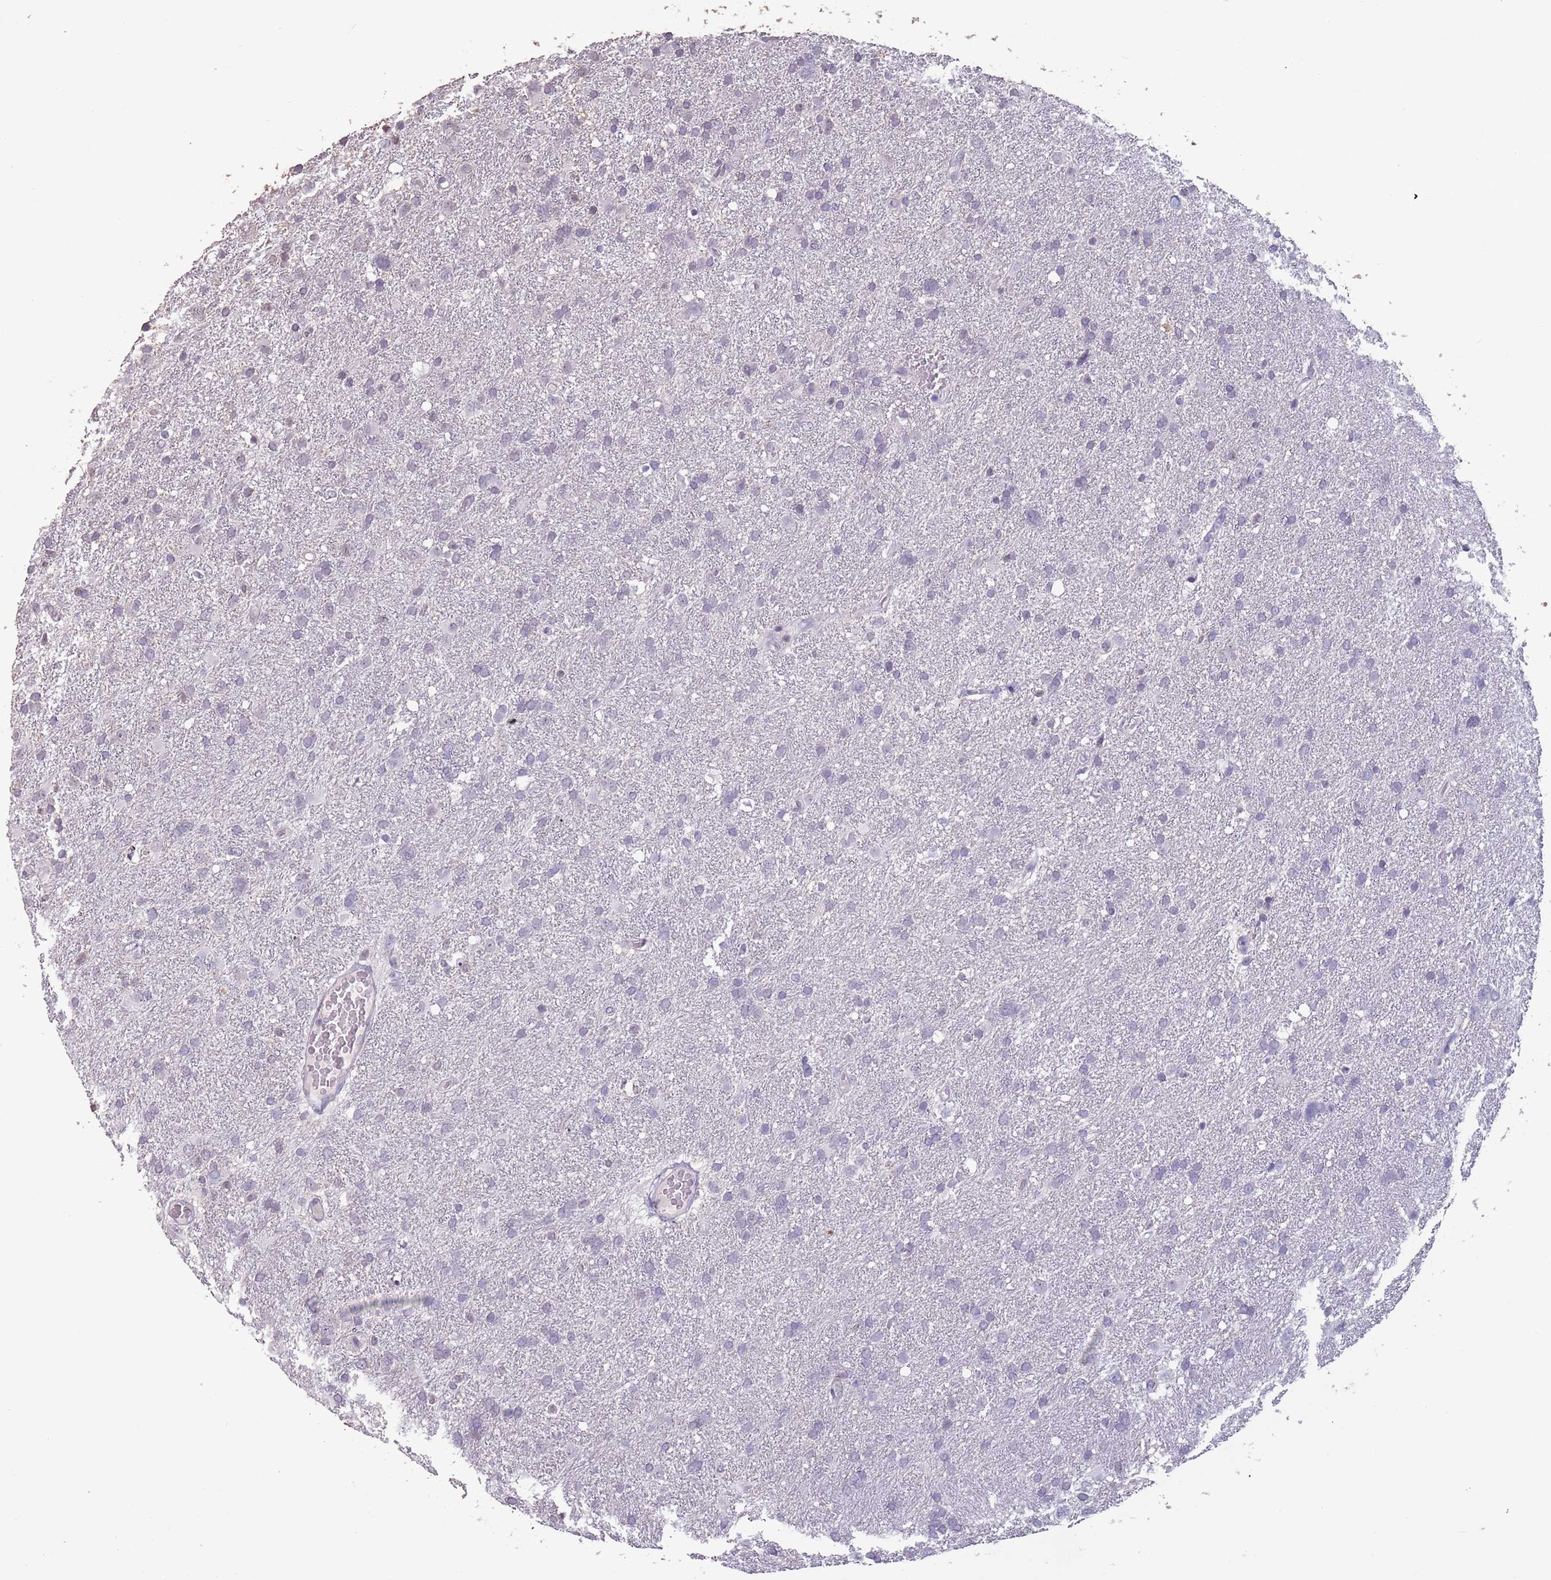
{"staining": {"intensity": "negative", "quantity": "none", "location": "none"}, "tissue": "glioma", "cell_type": "Tumor cells", "image_type": "cancer", "snomed": [{"axis": "morphology", "description": "Glioma, malignant, High grade"}, {"axis": "topography", "description": "Brain"}], "caption": "A micrograph of human high-grade glioma (malignant) is negative for staining in tumor cells.", "gene": "SUN5", "patient": {"sex": "male", "age": 61}}